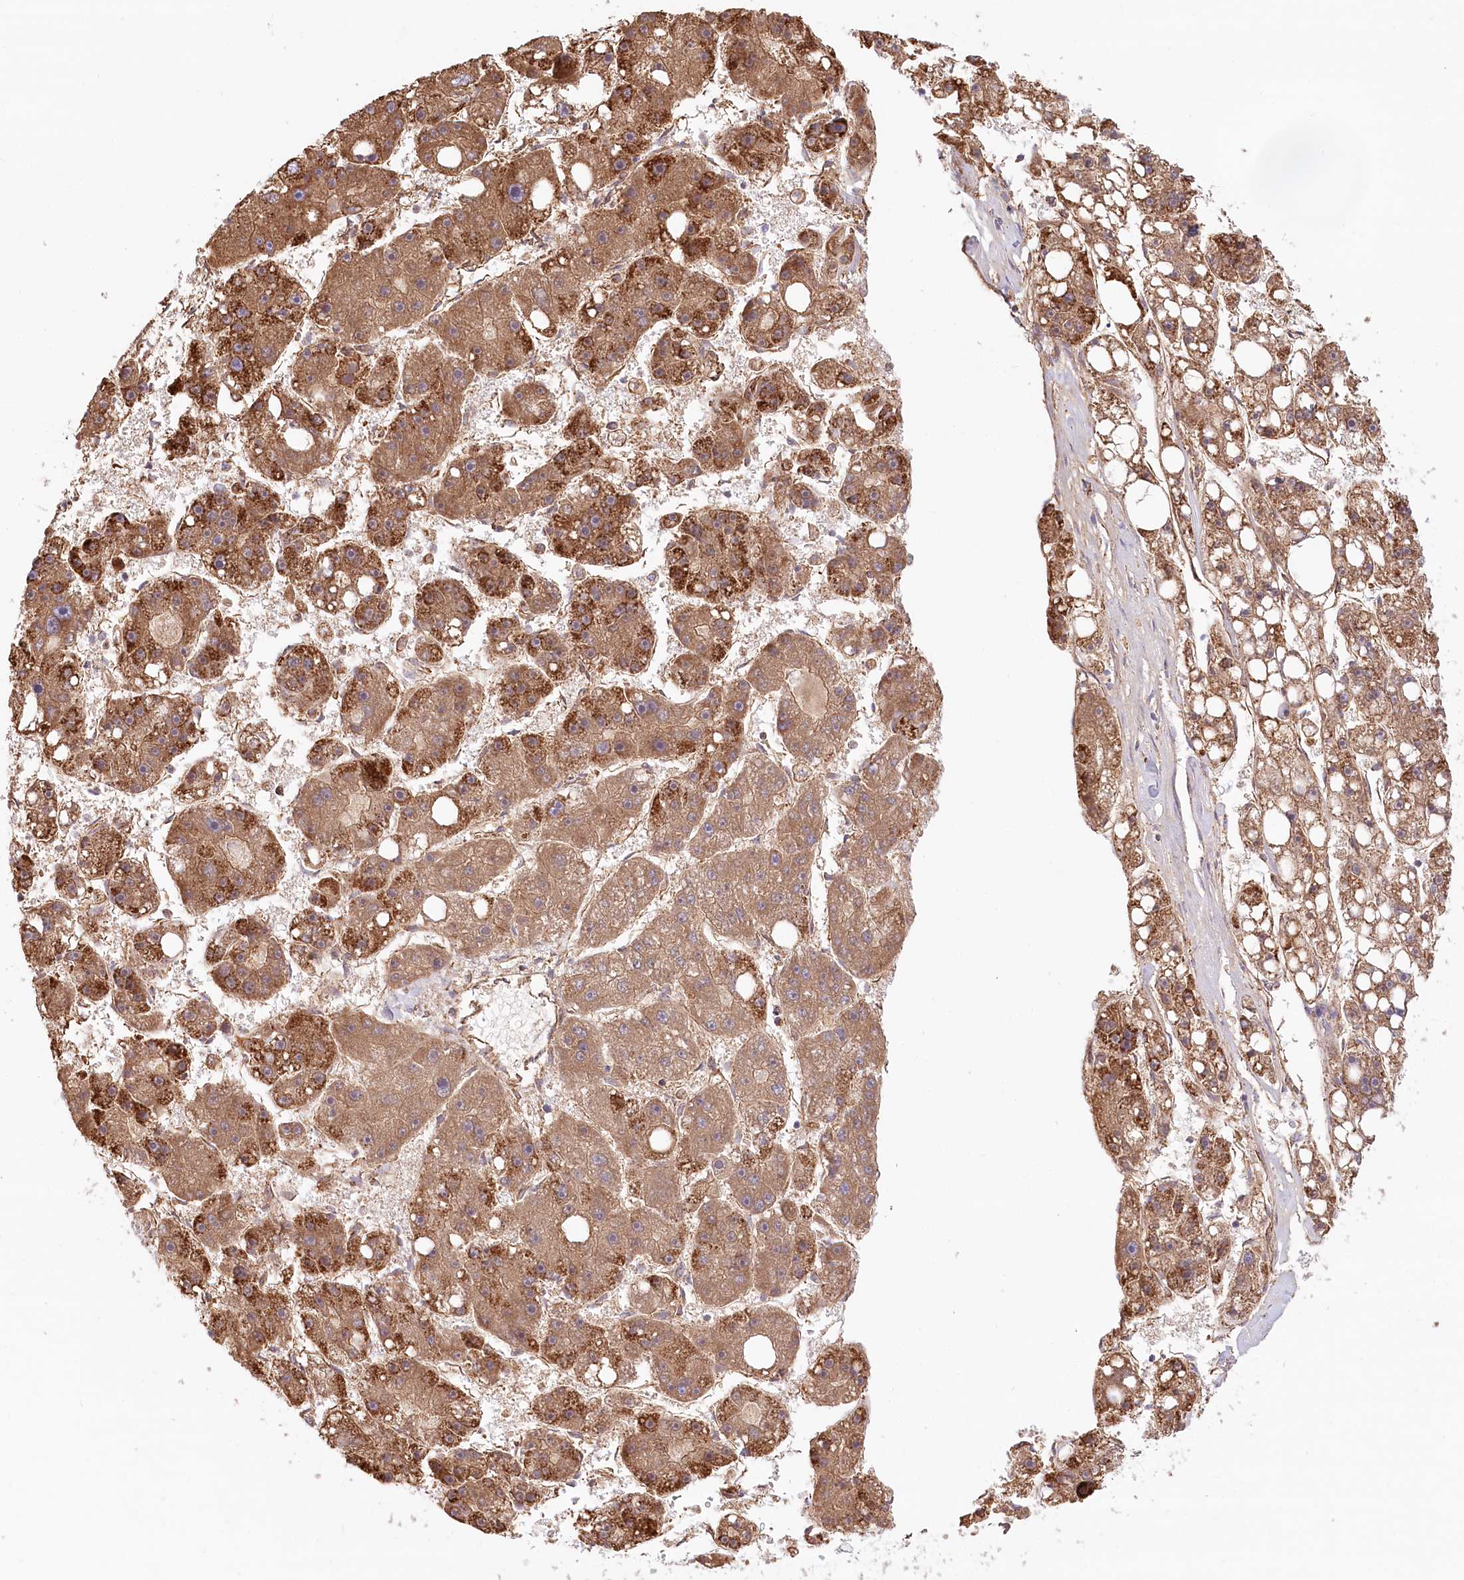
{"staining": {"intensity": "moderate", "quantity": ">75%", "location": "cytoplasmic/membranous"}, "tissue": "liver cancer", "cell_type": "Tumor cells", "image_type": "cancer", "snomed": [{"axis": "morphology", "description": "Carcinoma, Hepatocellular, NOS"}, {"axis": "topography", "description": "Liver"}], "caption": "This is an image of immunohistochemistry staining of liver hepatocellular carcinoma, which shows moderate staining in the cytoplasmic/membranous of tumor cells.", "gene": "UMPS", "patient": {"sex": "female", "age": 61}}